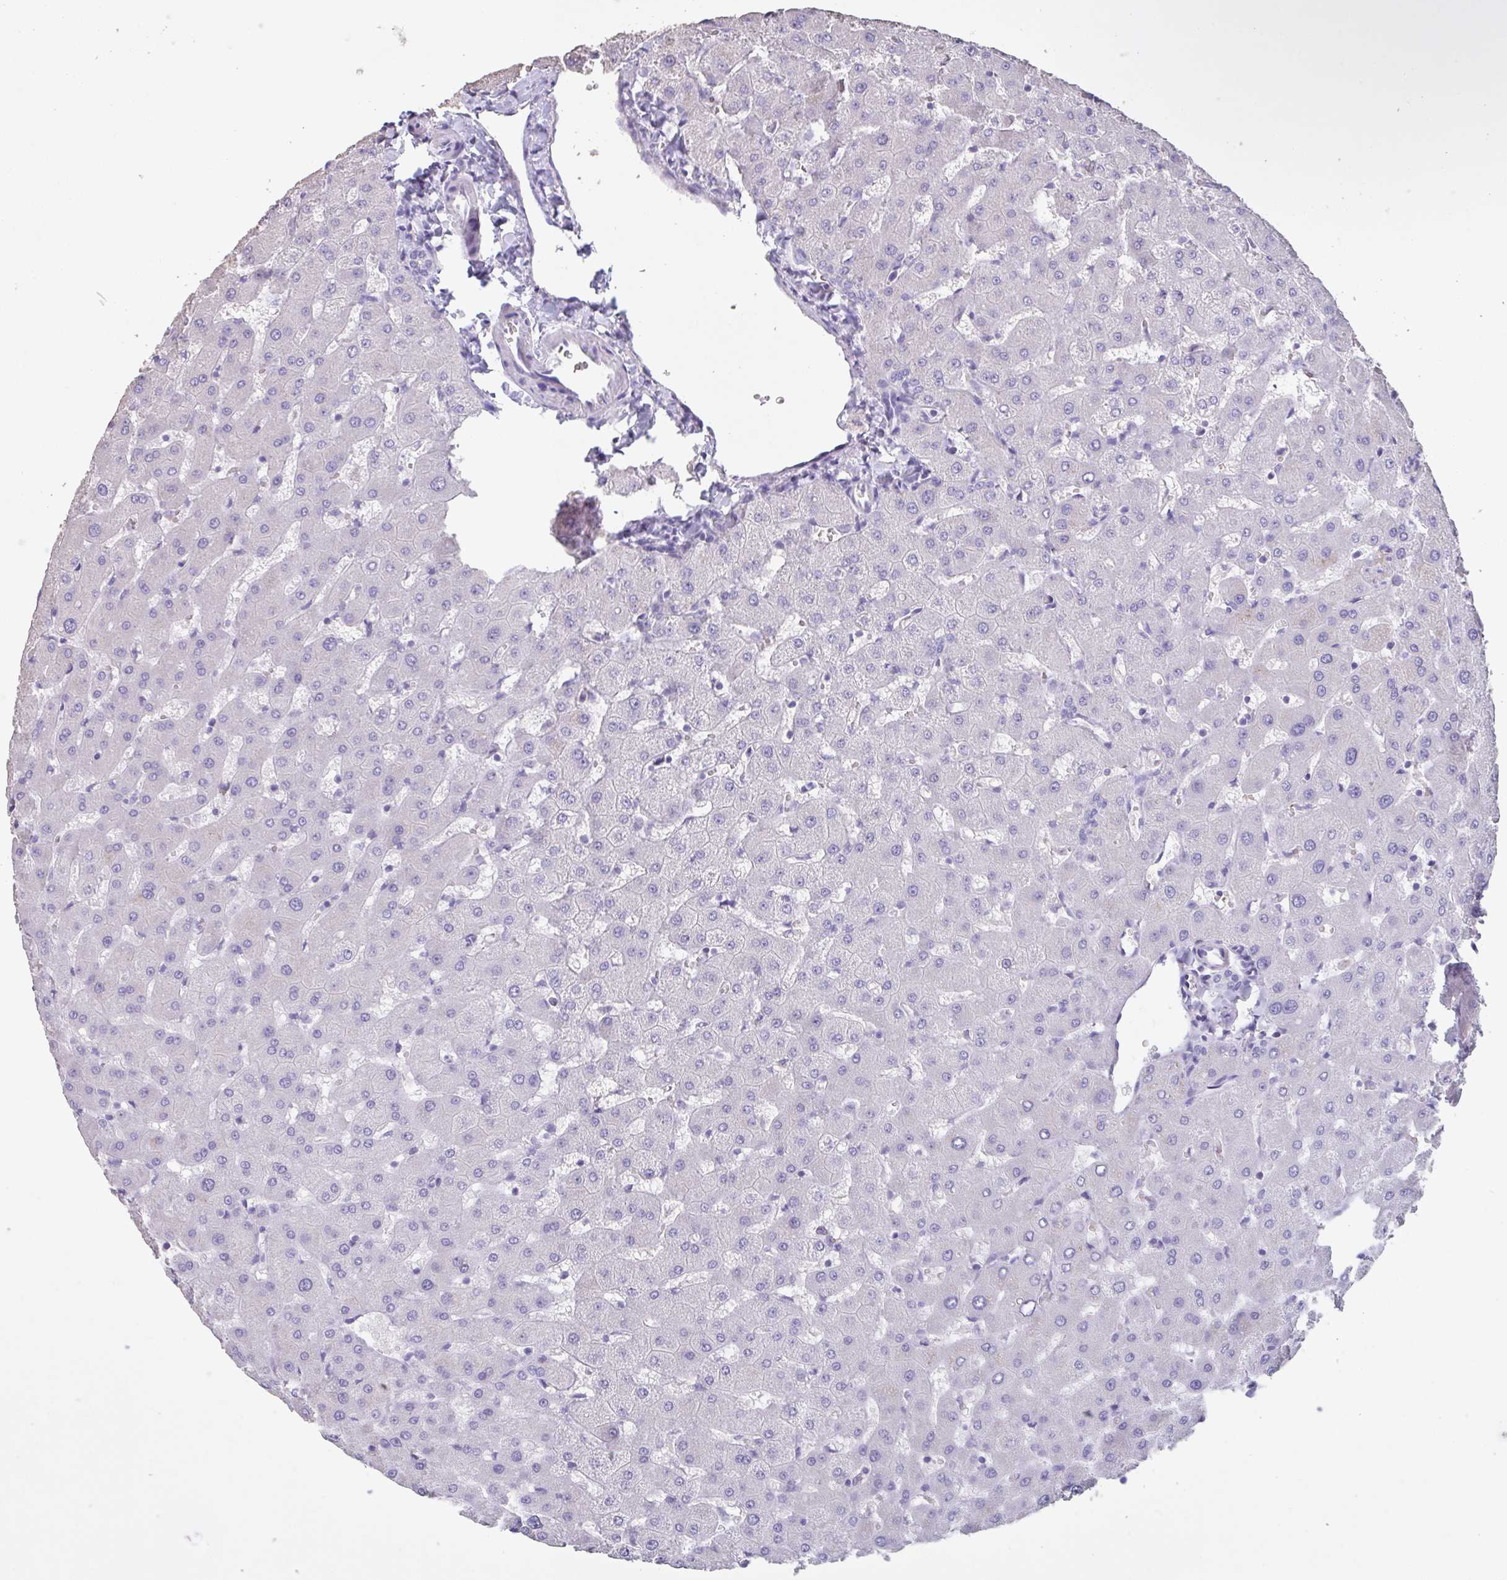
{"staining": {"intensity": "negative", "quantity": "none", "location": "none"}, "tissue": "liver", "cell_type": "Cholangiocytes", "image_type": "normal", "snomed": [{"axis": "morphology", "description": "Normal tissue, NOS"}, {"axis": "topography", "description": "Liver"}], "caption": "Immunohistochemistry (IHC) micrograph of unremarkable human liver stained for a protein (brown), which demonstrates no positivity in cholangiocytes.", "gene": "CHMP5", "patient": {"sex": "female", "age": 63}}